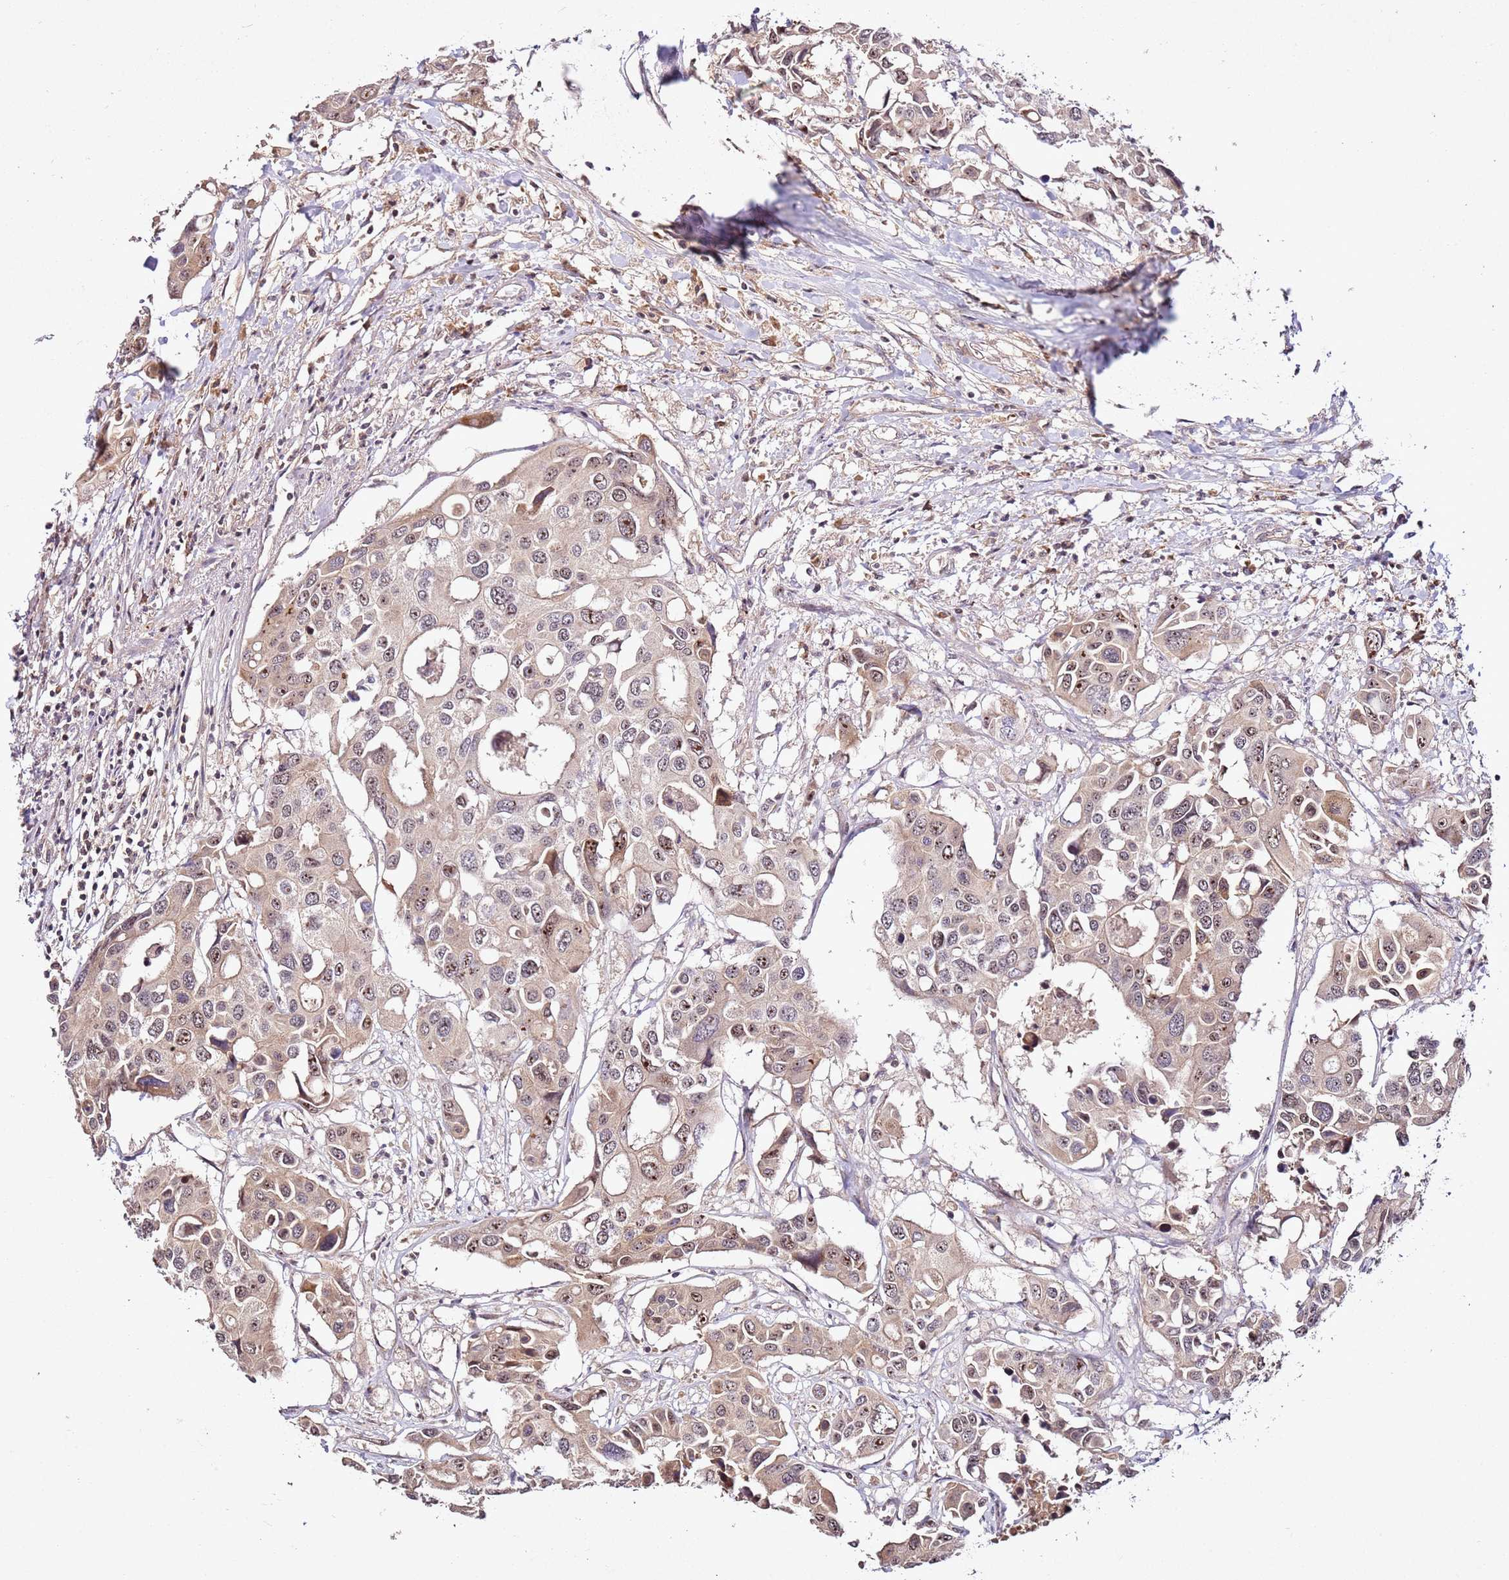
{"staining": {"intensity": "moderate", "quantity": ">75%", "location": "cytoplasmic/membranous,nuclear"}, "tissue": "colorectal cancer", "cell_type": "Tumor cells", "image_type": "cancer", "snomed": [{"axis": "morphology", "description": "Adenocarcinoma, NOS"}, {"axis": "topography", "description": "Colon"}], "caption": "Protein expression by immunohistochemistry (IHC) shows moderate cytoplasmic/membranous and nuclear positivity in about >75% of tumor cells in colorectal cancer. Ihc stains the protein in brown and the nuclei are stained blue.", "gene": "DDX27", "patient": {"sex": "male", "age": 77}}